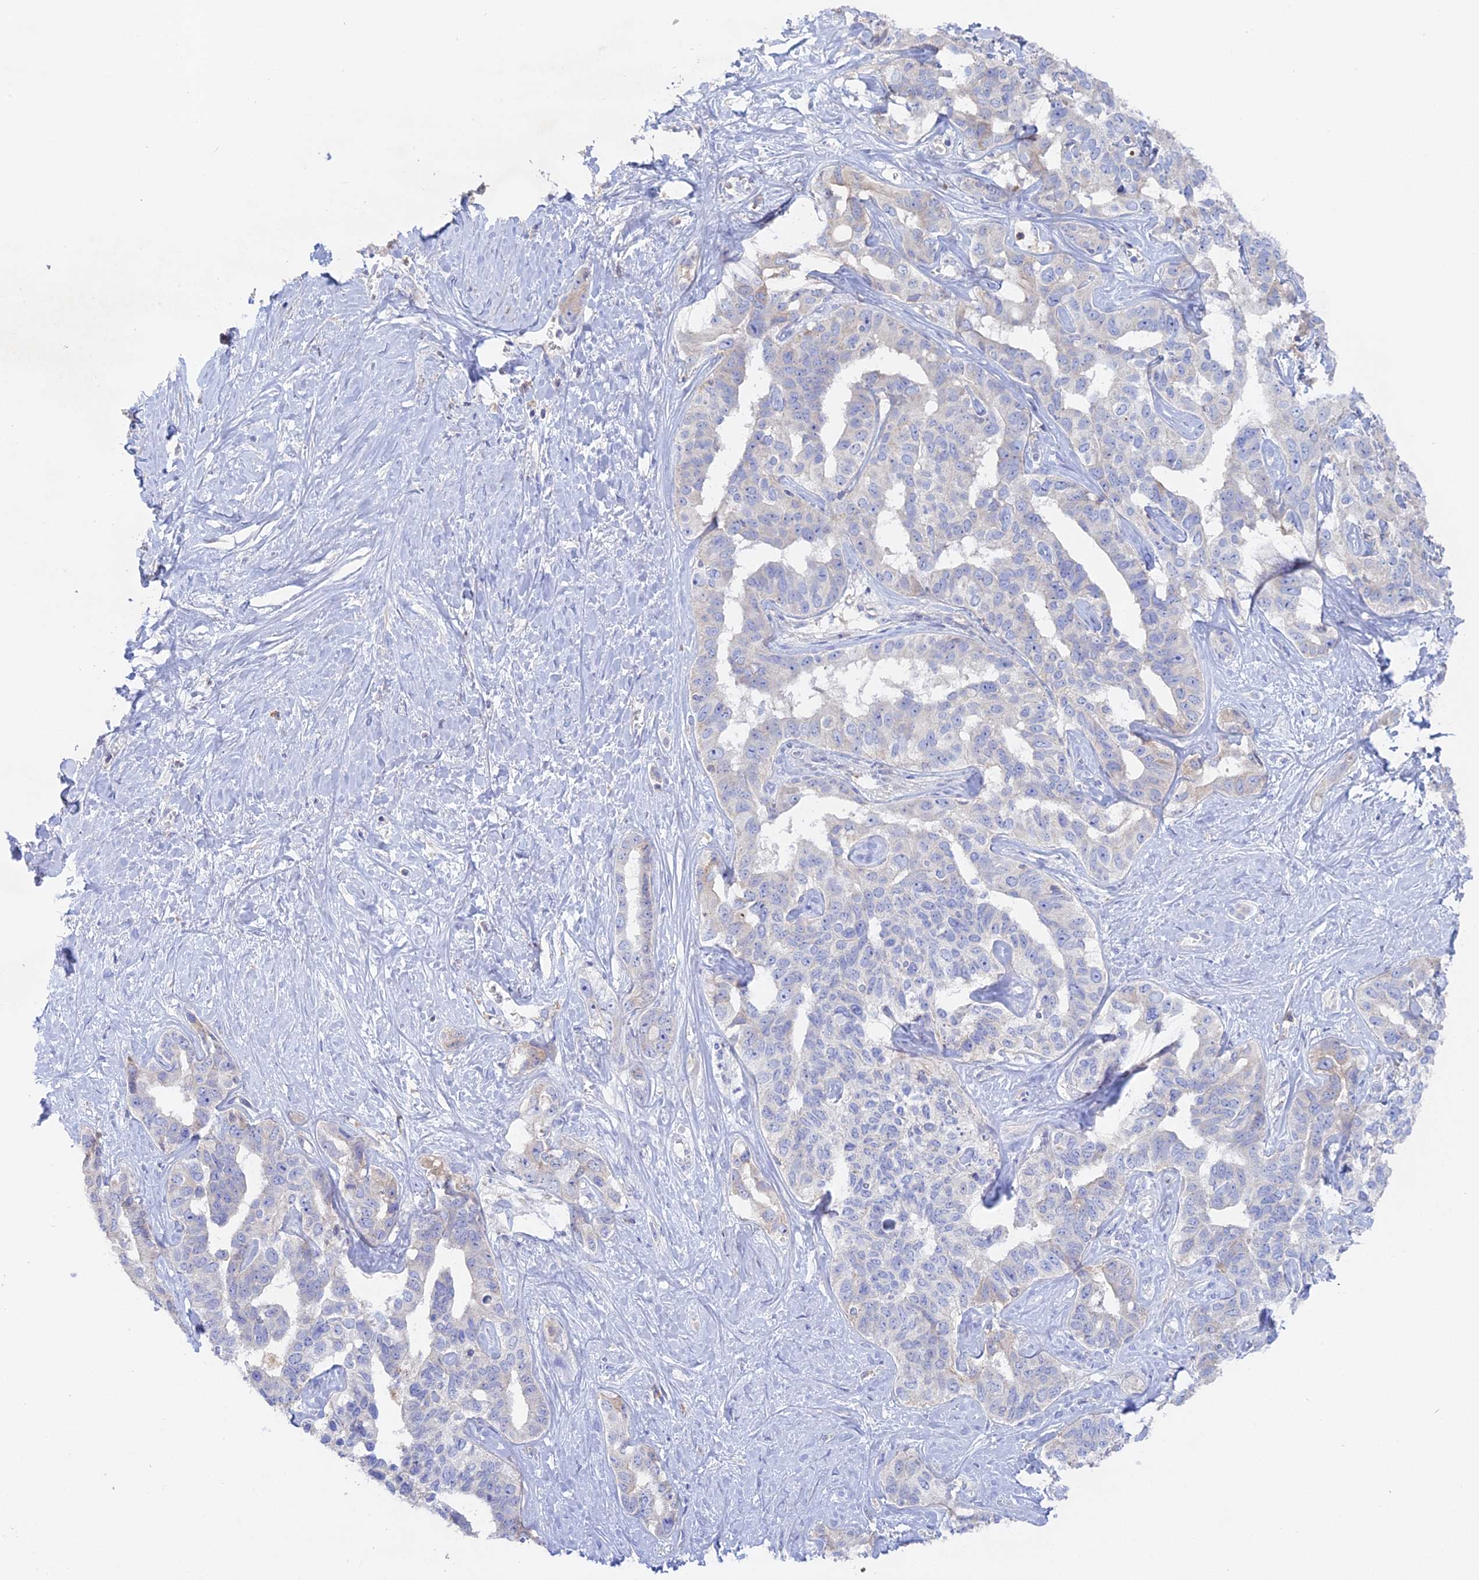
{"staining": {"intensity": "negative", "quantity": "none", "location": "none"}, "tissue": "liver cancer", "cell_type": "Tumor cells", "image_type": "cancer", "snomed": [{"axis": "morphology", "description": "Cholangiocarcinoma"}, {"axis": "topography", "description": "Liver"}], "caption": "There is no significant staining in tumor cells of cholangiocarcinoma (liver).", "gene": "ADGRA1", "patient": {"sex": "male", "age": 59}}